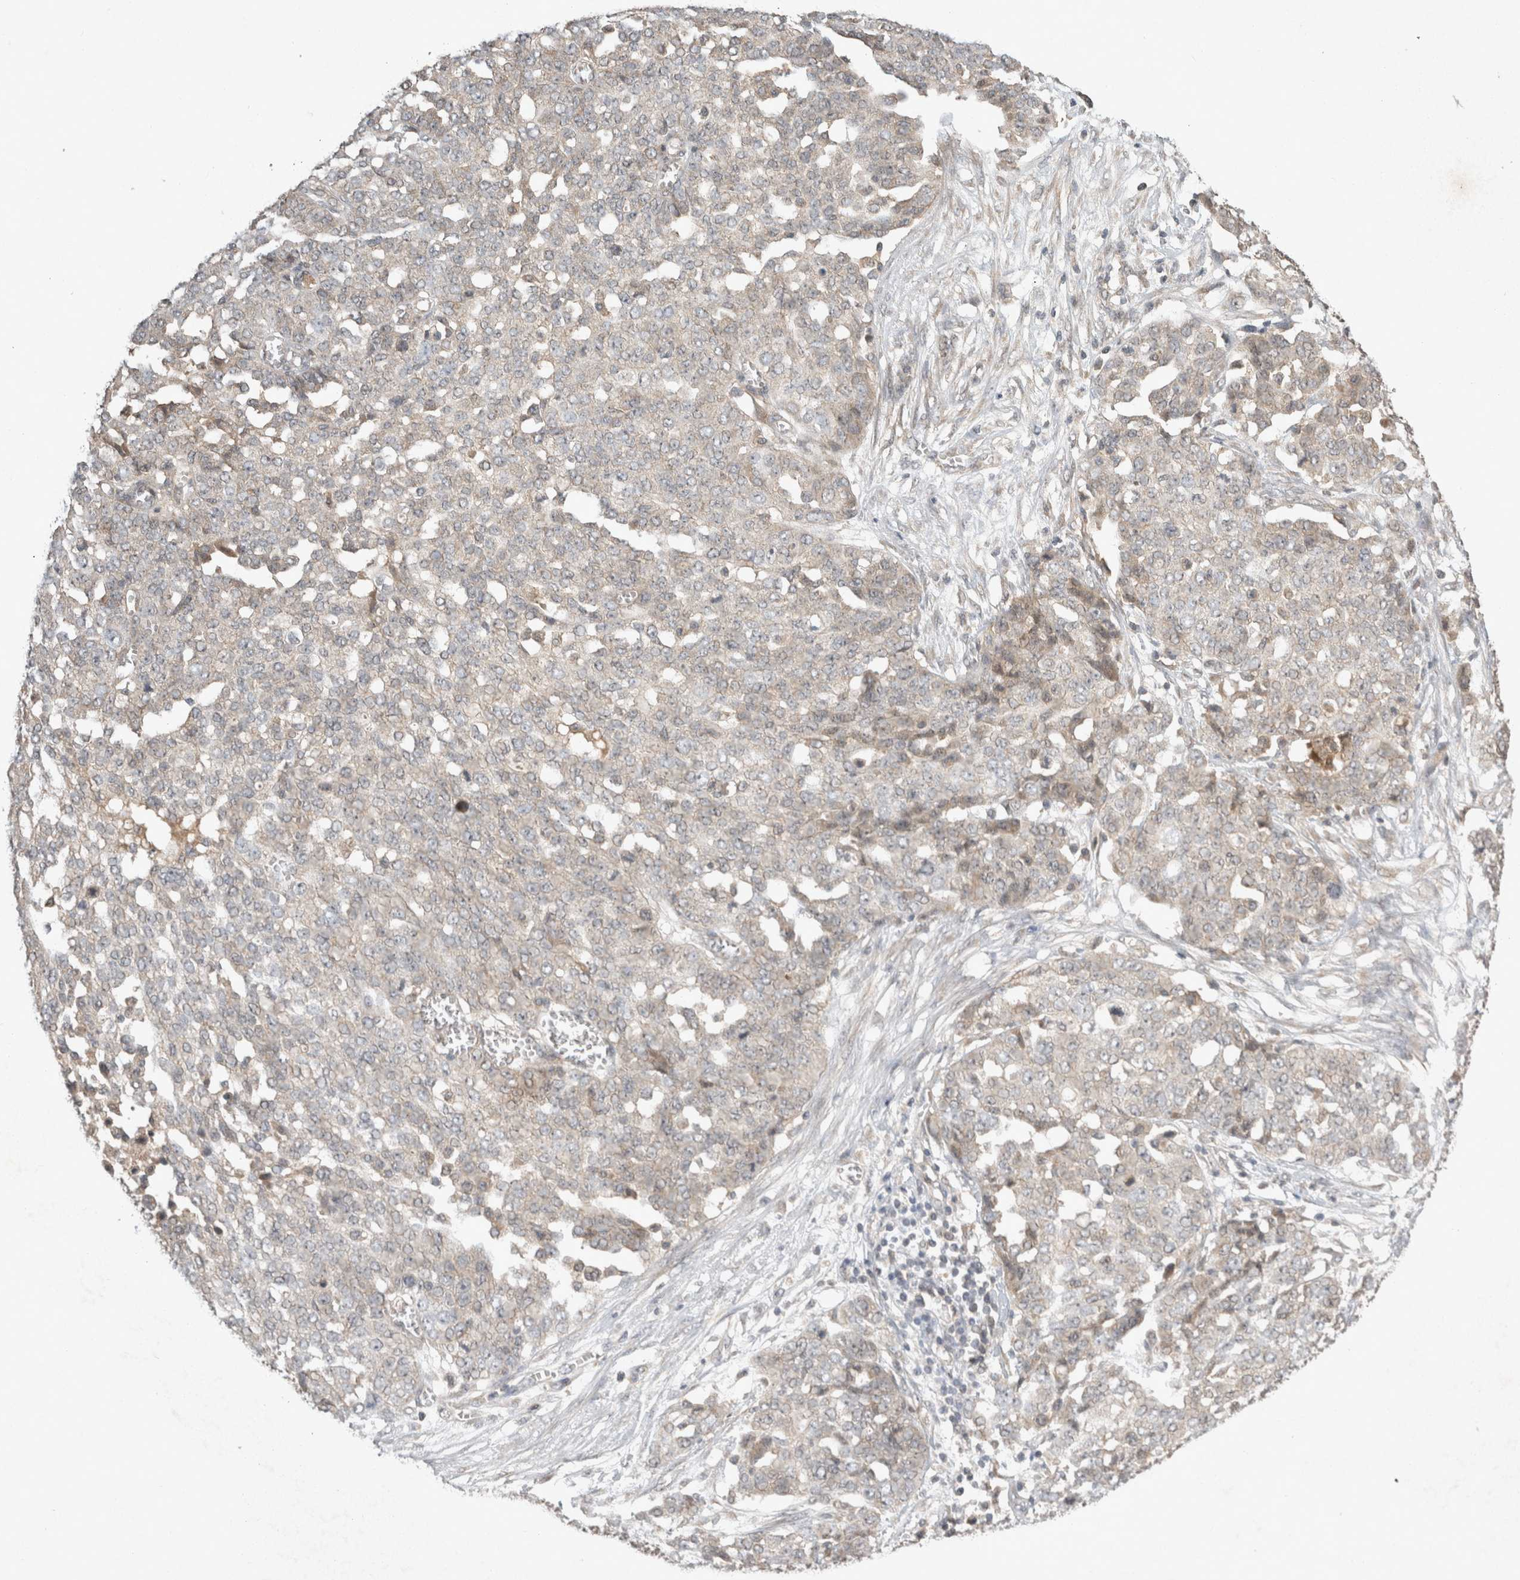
{"staining": {"intensity": "weak", "quantity": "25%-75%", "location": "cytoplasmic/membranous"}, "tissue": "ovarian cancer", "cell_type": "Tumor cells", "image_type": "cancer", "snomed": [{"axis": "morphology", "description": "Cystadenocarcinoma, serous, NOS"}, {"axis": "topography", "description": "Soft tissue"}, {"axis": "topography", "description": "Ovary"}], "caption": "The immunohistochemical stain highlights weak cytoplasmic/membranous expression in tumor cells of ovarian cancer tissue. Nuclei are stained in blue.", "gene": "LOXL2", "patient": {"sex": "female", "age": 57}}